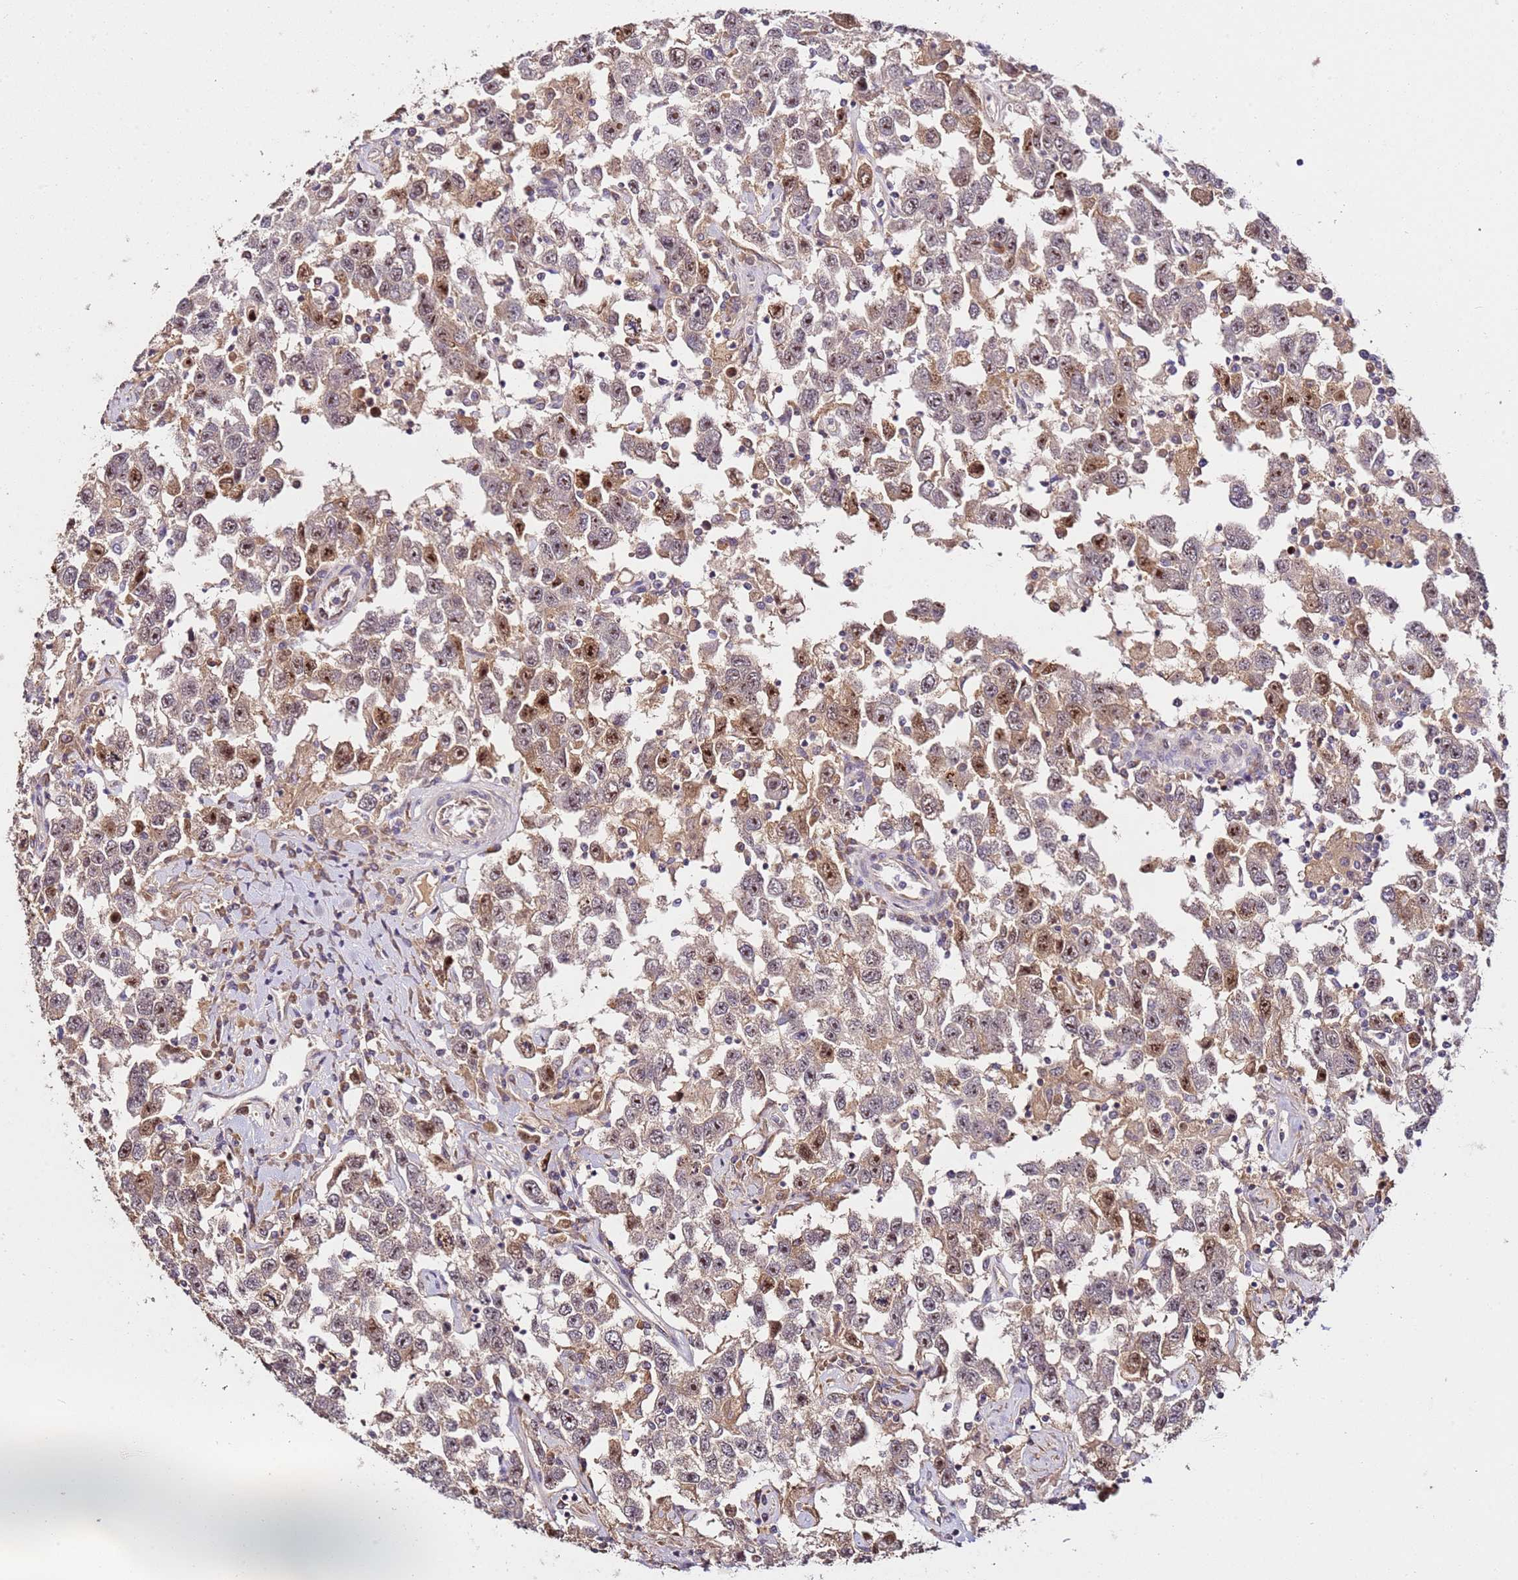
{"staining": {"intensity": "moderate", "quantity": ">75%", "location": "cytoplasmic/membranous,nuclear"}, "tissue": "testis cancer", "cell_type": "Tumor cells", "image_type": "cancer", "snomed": [{"axis": "morphology", "description": "Seminoma, NOS"}, {"axis": "topography", "description": "Testis"}], "caption": "Seminoma (testis) stained with a brown dye displays moderate cytoplasmic/membranous and nuclear positive positivity in approximately >75% of tumor cells.", "gene": "DDX27", "patient": {"sex": "male", "age": 41}}